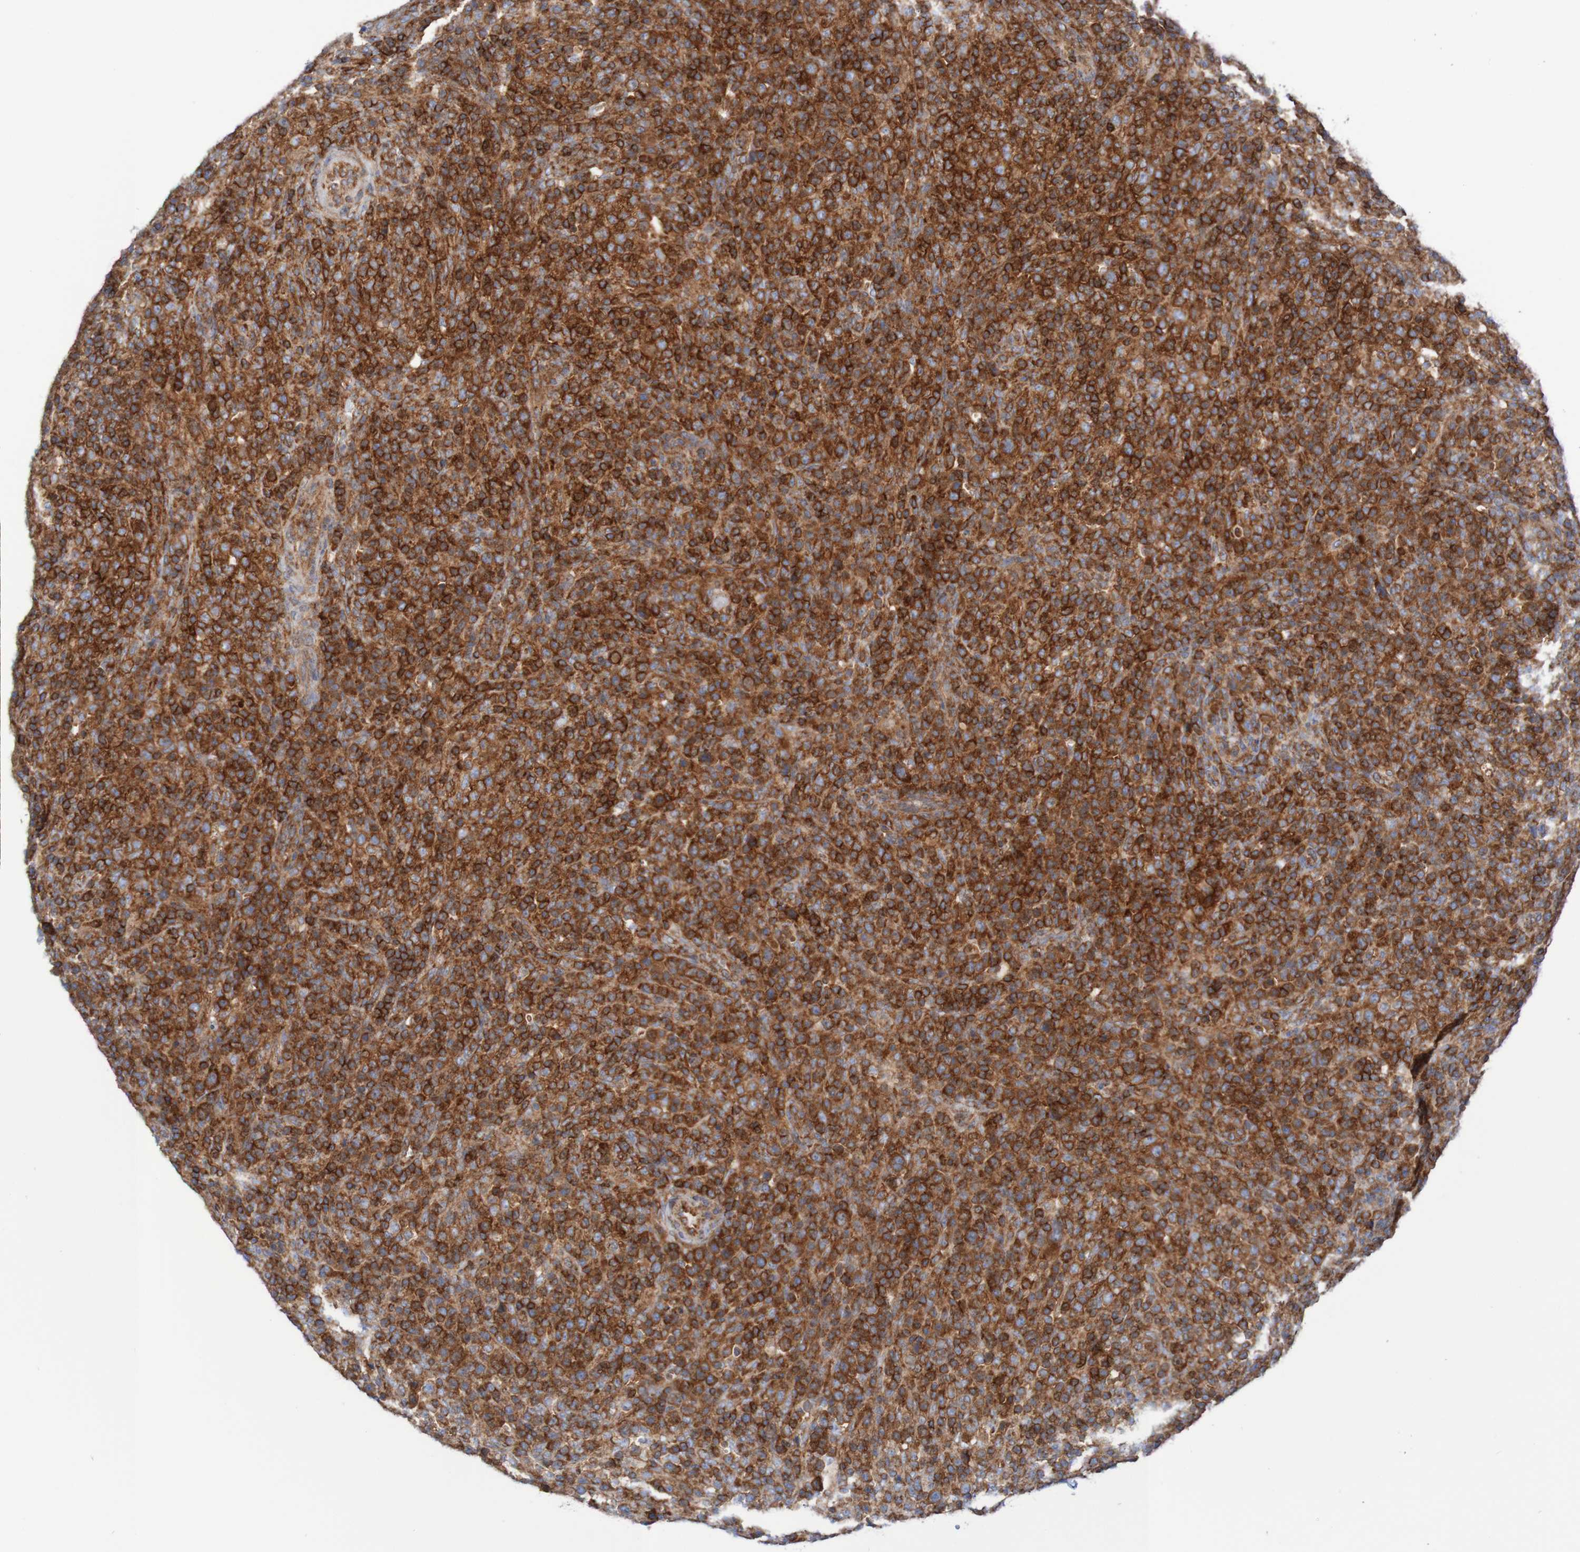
{"staining": {"intensity": "strong", "quantity": ">75%", "location": "cytoplasmic/membranous"}, "tissue": "lymphoma", "cell_type": "Tumor cells", "image_type": "cancer", "snomed": [{"axis": "morphology", "description": "Malignant lymphoma, non-Hodgkin's type, High grade"}, {"axis": "topography", "description": "Lymph node"}], "caption": "DAB (3,3'-diaminobenzidine) immunohistochemical staining of lymphoma reveals strong cytoplasmic/membranous protein staining in about >75% of tumor cells.", "gene": "FXR2", "patient": {"sex": "female", "age": 76}}